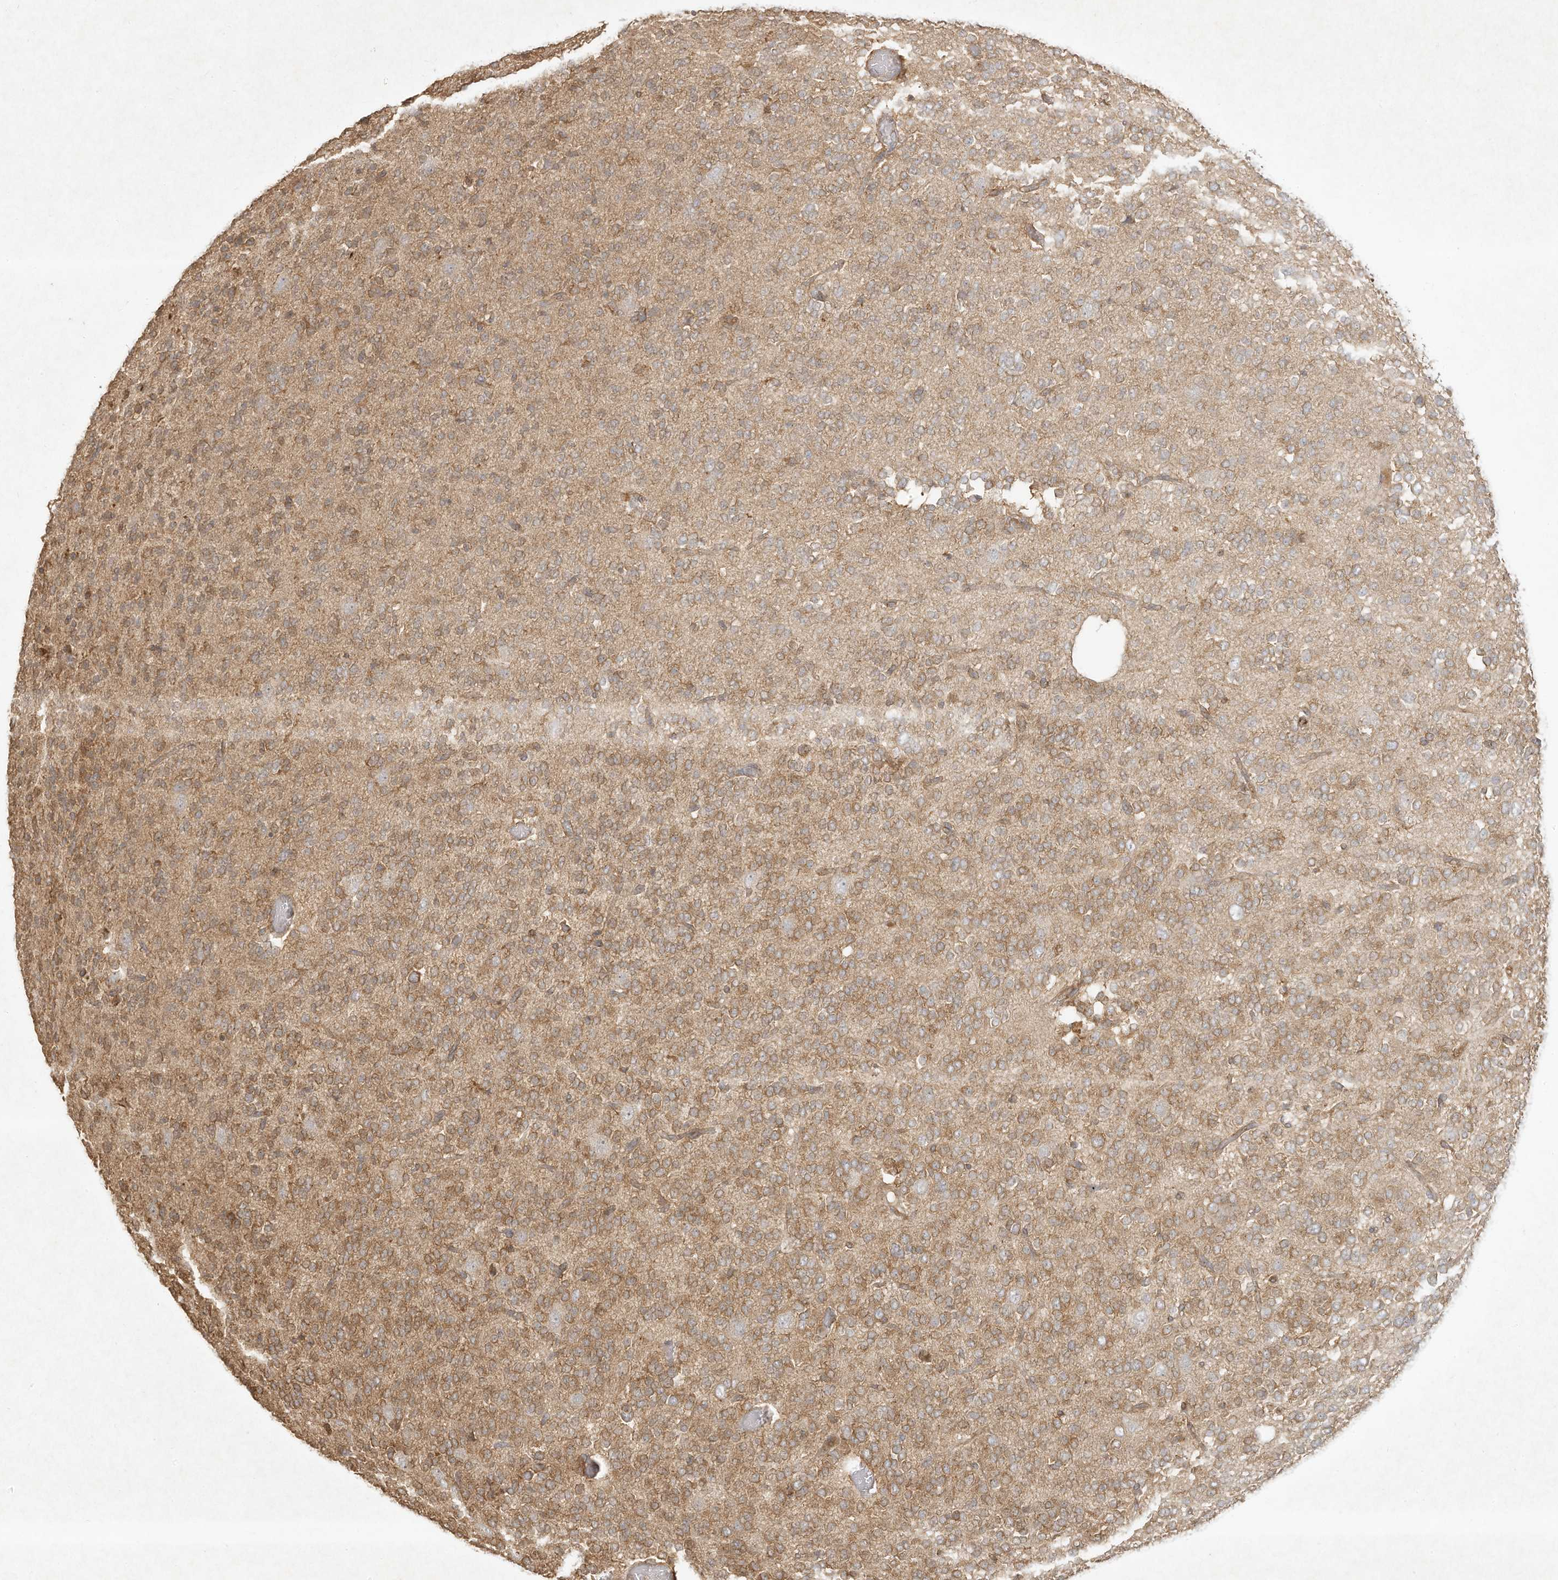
{"staining": {"intensity": "moderate", "quantity": ">75%", "location": "cytoplasmic/membranous"}, "tissue": "glioma", "cell_type": "Tumor cells", "image_type": "cancer", "snomed": [{"axis": "morphology", "description": "Glioma, malignant, Low grade"}, {"axis": "topography", "description": "Brain"}], "caption": "There is medium levels of moderate cytoplasmic/membranous expression in tumor cells of malignant low-grade glioma, as demonstrated by immunohistochemical staining (brown color).", "gene": "DYNC1I2", "patient": {"sex": "male", "age": 38}}